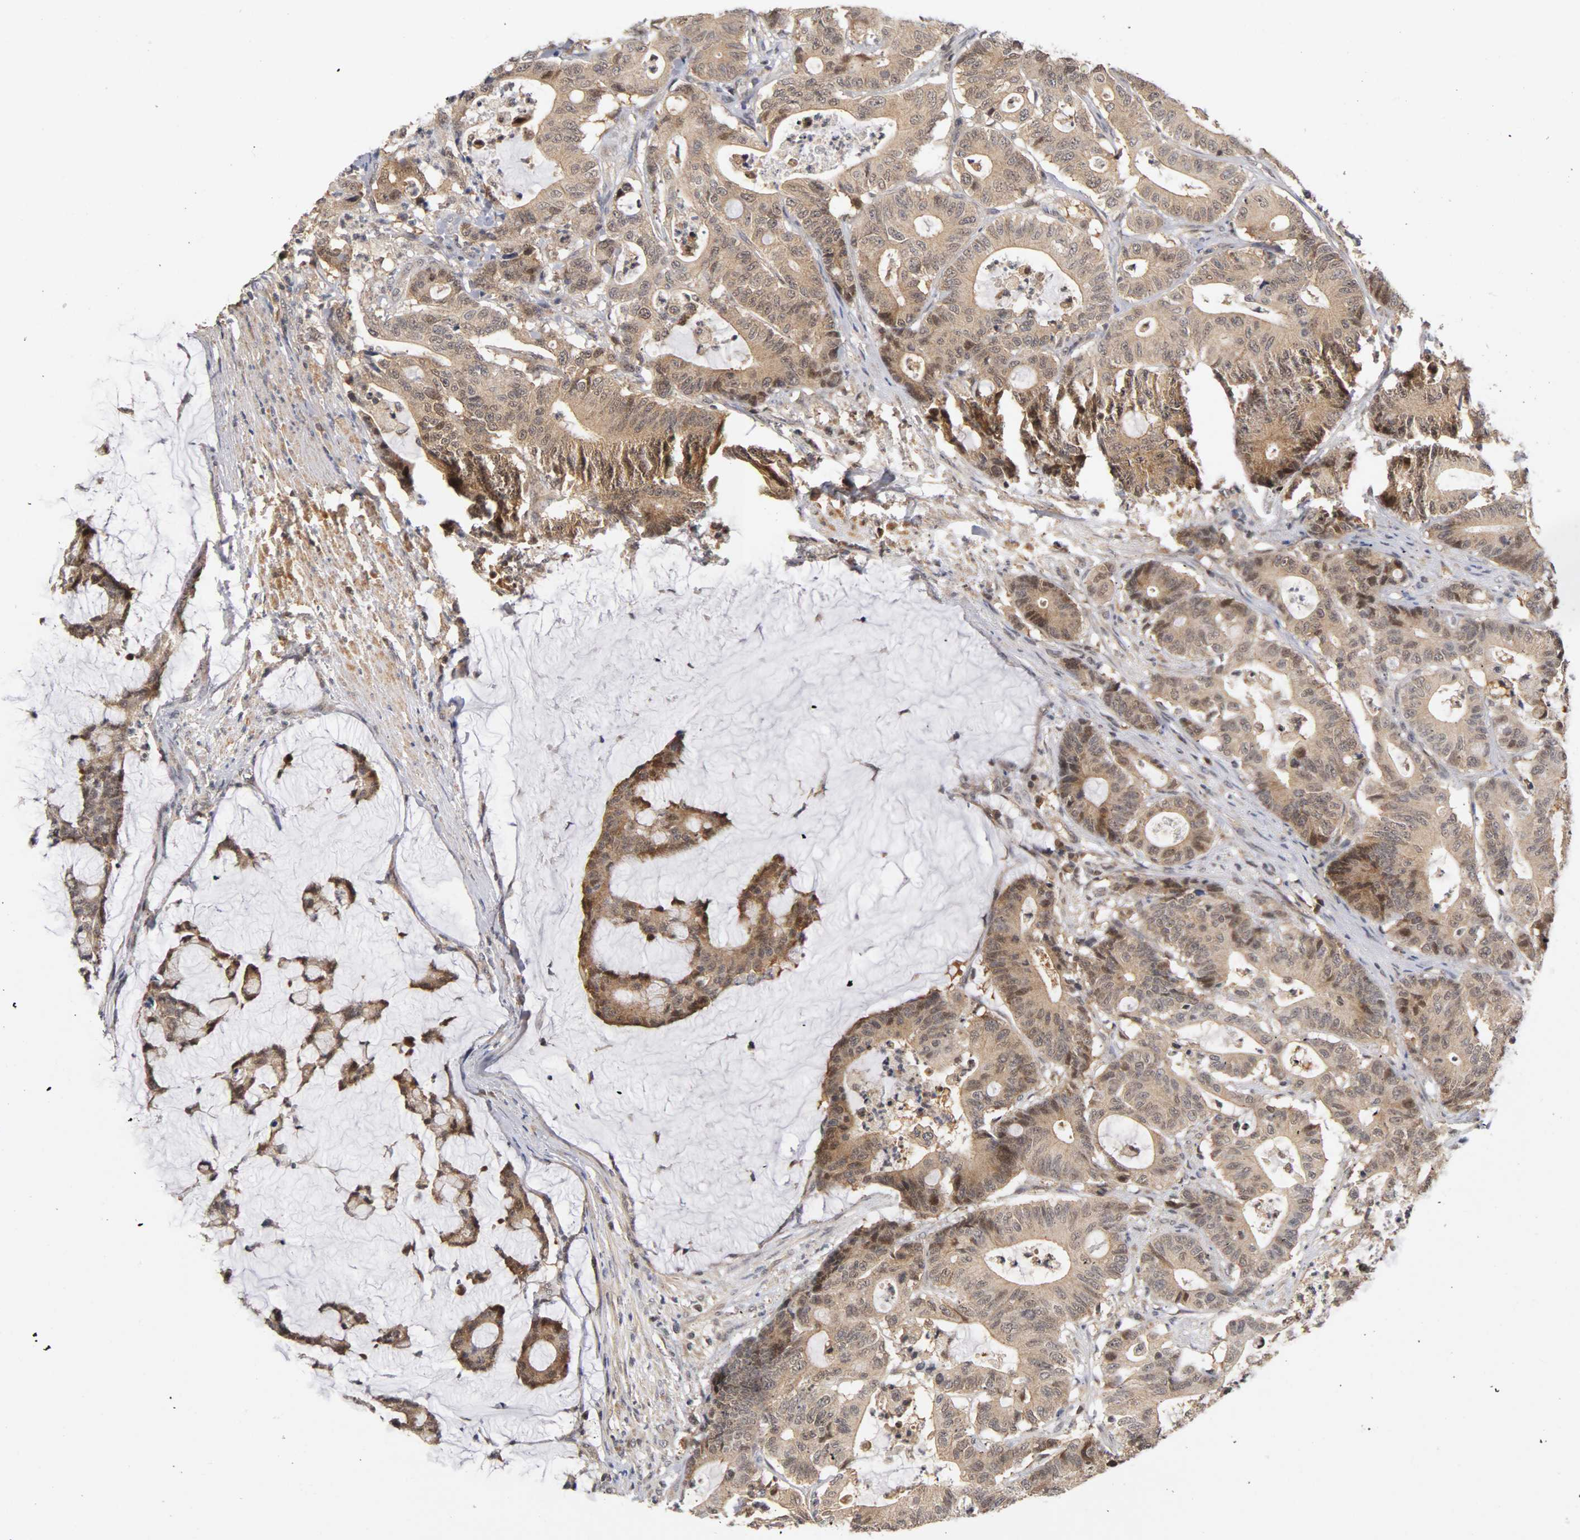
{"staining": {"intensity": "moderate", "quantity": ">75%", "location": "cytoplasmic/membranous,nuclear"}, "tissue": "colorectal cancer", "cell_type": "Tumor cells", "image_type": "cancer", "snomed": [{"axis": "morphology", "description": "Adenocarcinoma, NOS"}, {"axis": "topography", "description": "Colon"}], "caption": "A micrograph of human colorectal cancer (adenocarcinoma) stained for a protein demonstrates moderate cytoplasmic/membranous and nuclear brown staining in tumor cells.", "gene": "UBE2M", "patient": {"sex": "female", "age": 84}}